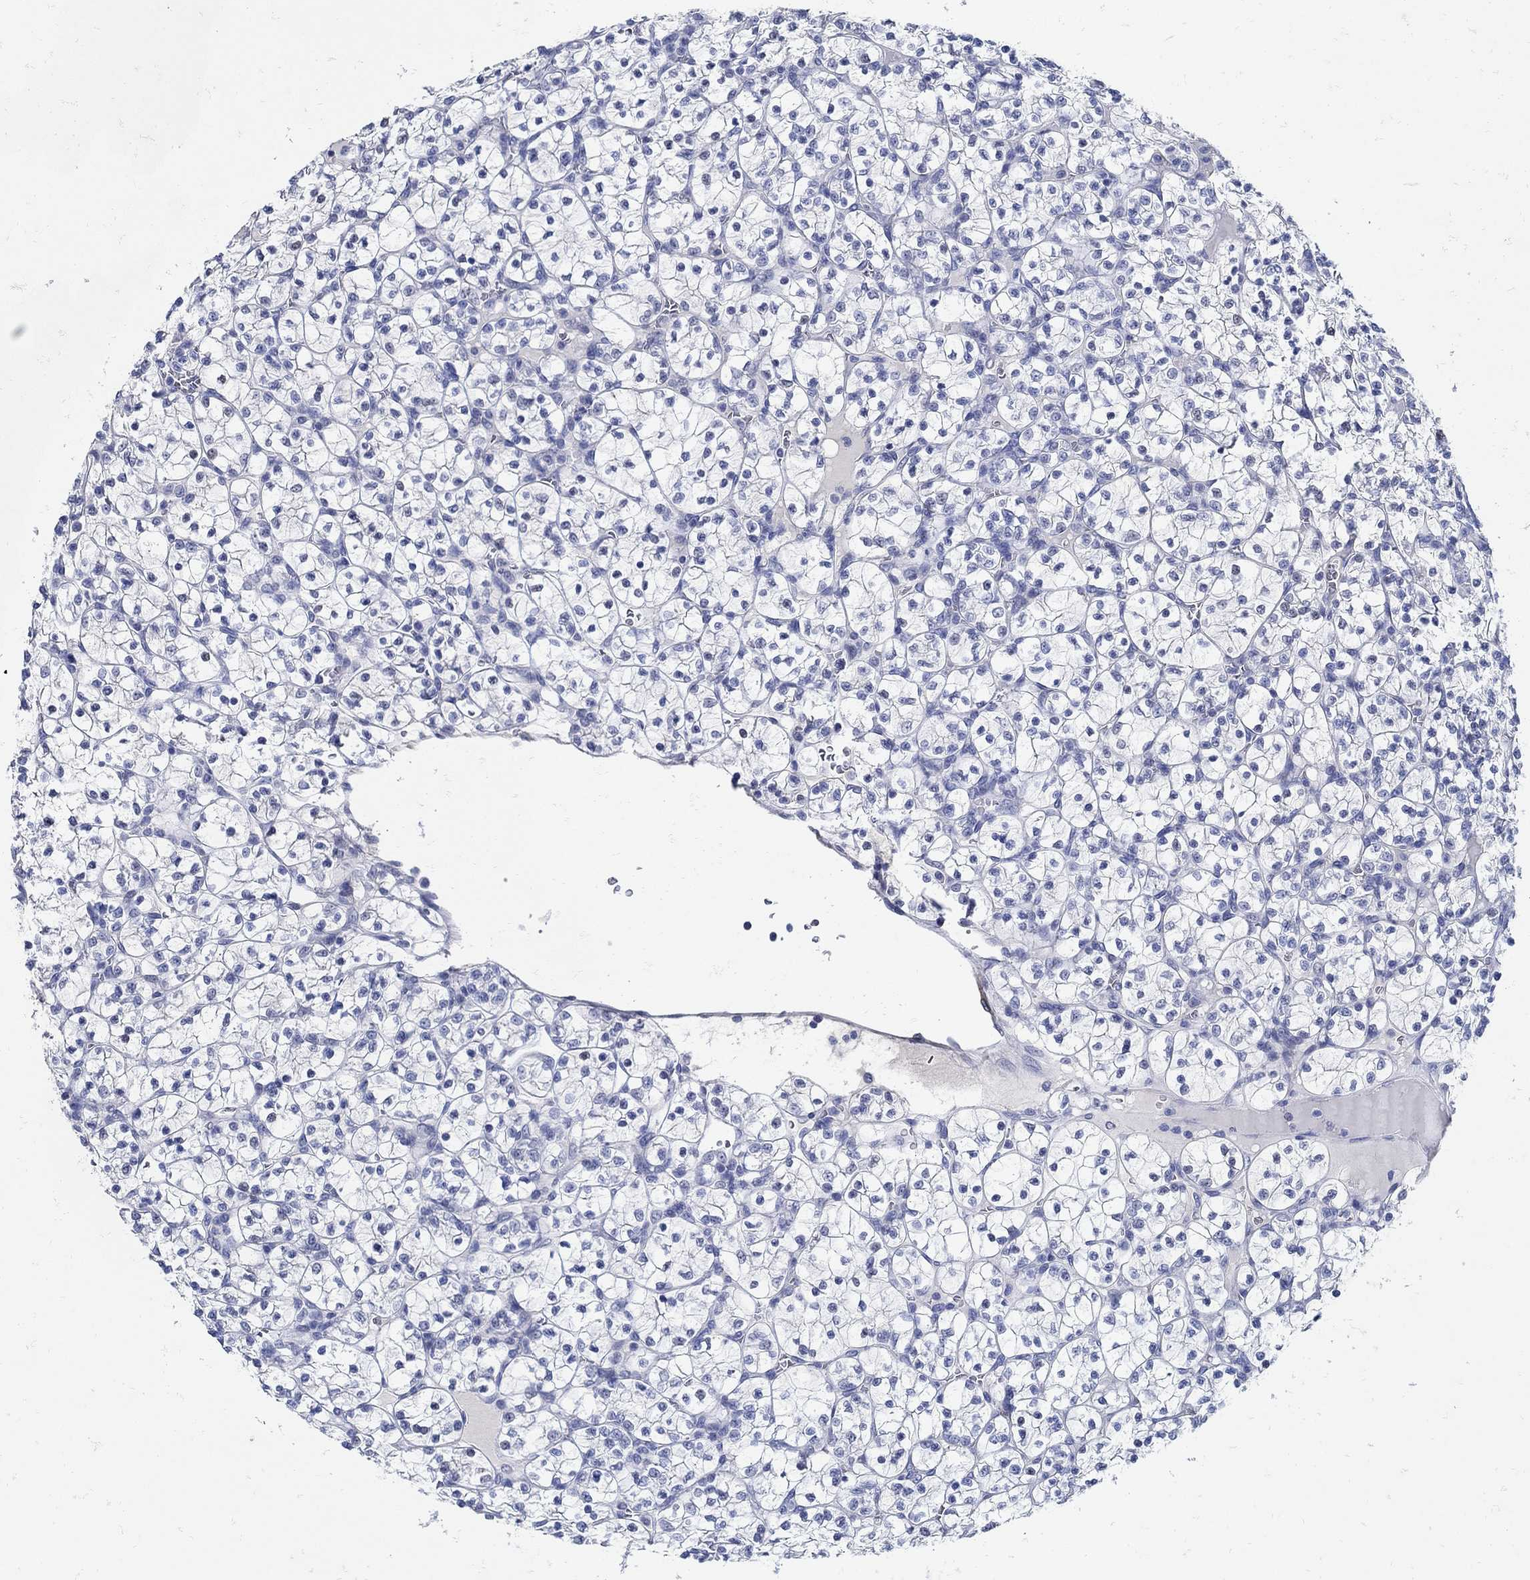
{"staining": {"intensity": "negative", "quantity": "none", "location": "none"}, "tissue": "renal cancer", "cell_type": "Tumor cells", "image_type": "cancer", "snomed": [{"axis": "morphology", "description": "Adenocarcinoma, NOS"}, {"axis": "topography", "description": "Kidney"}], "caption": "High power microscopy micrograph of an immunohistochemistry (IHC) photomicrograph of adenocarcinoma (renal), revealing no significant staining in tumor cells.", "gene": "NOS1", "patient": {"sex": "female", "age": 89}}